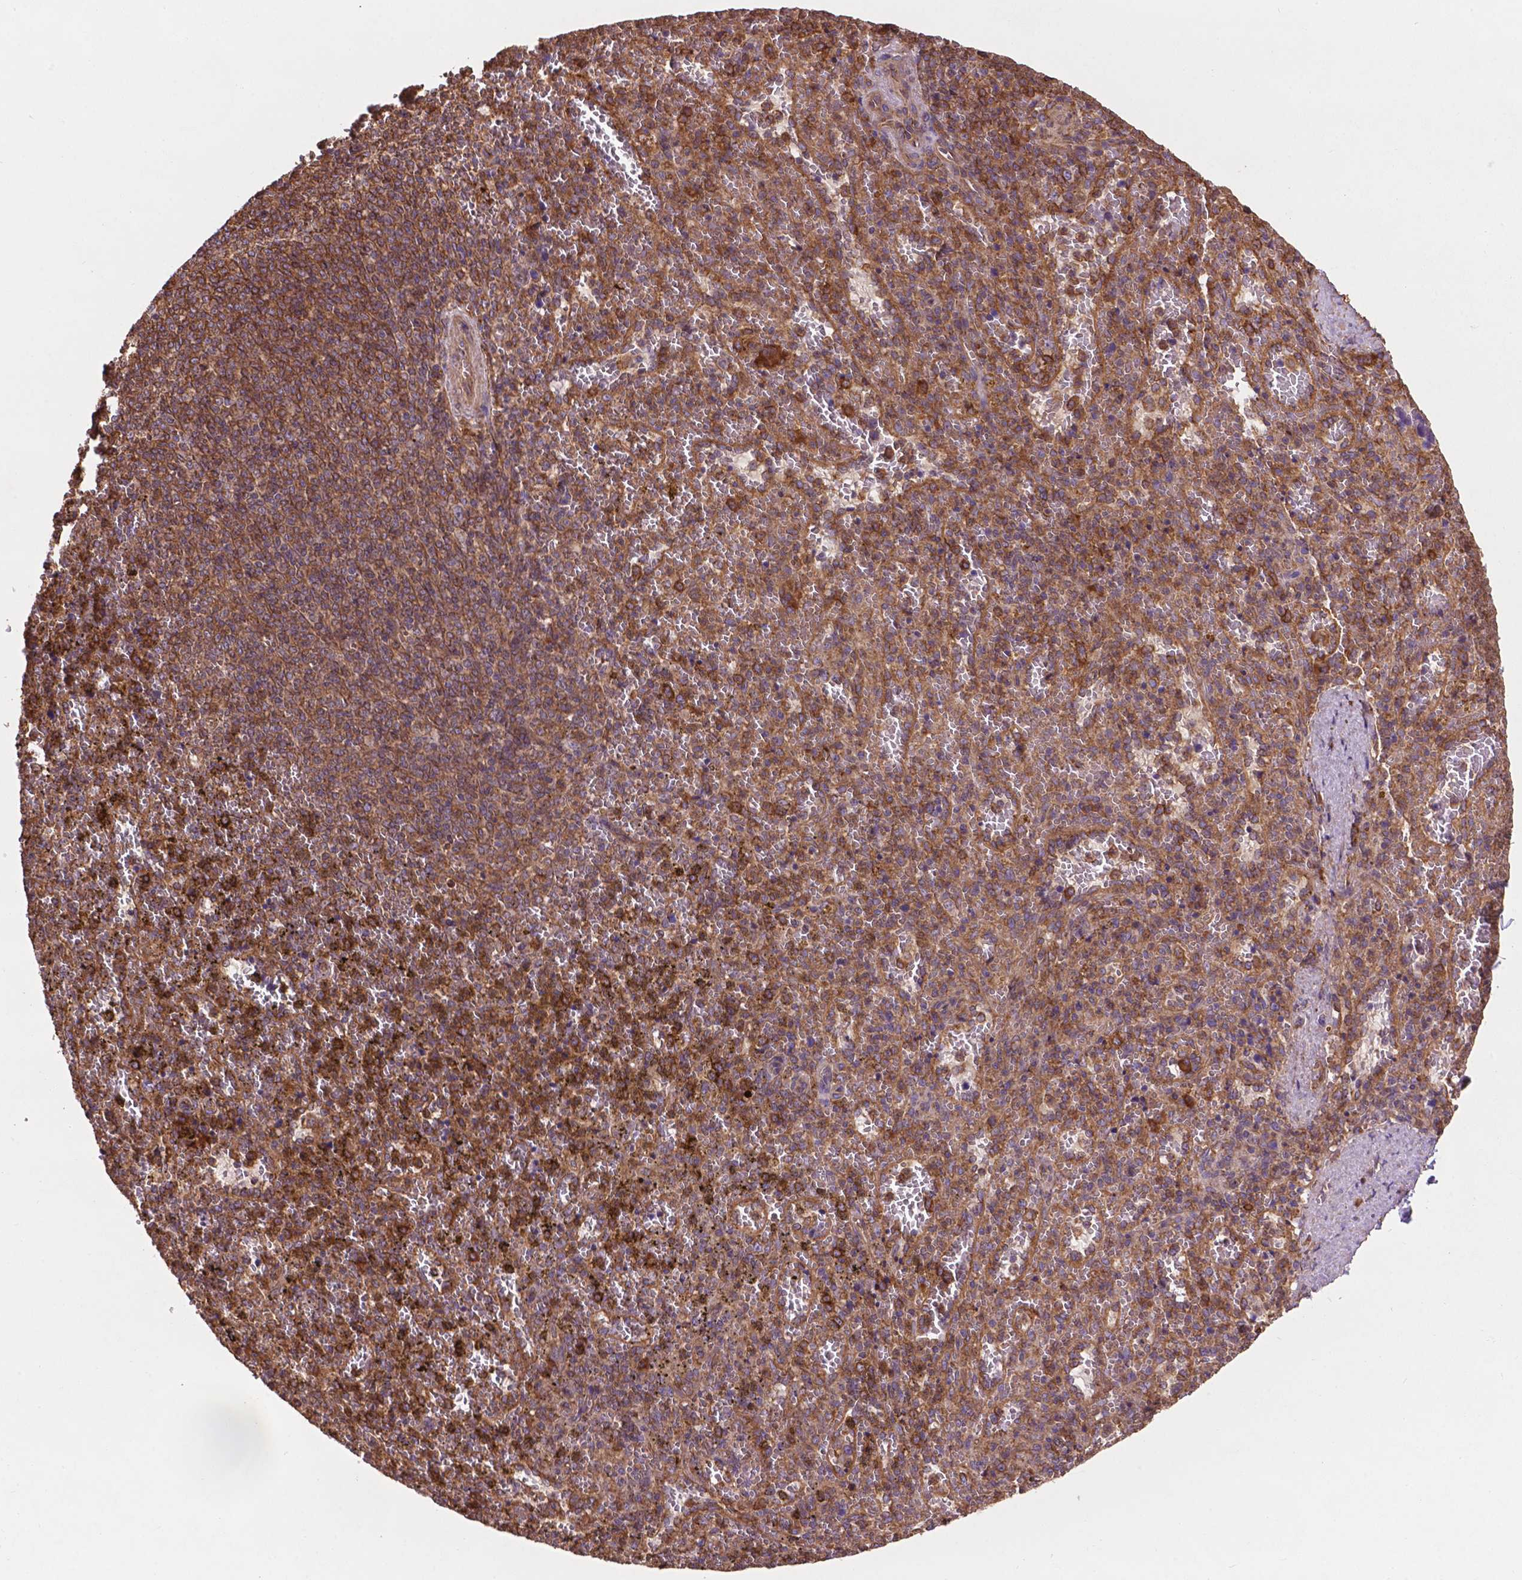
{"staining": {"intensity": "moderate", "quantity": ">75%", "location": "cytoplasmic/membranous"}, "tissue": "spleen", "cell_type": "Cells in red pulp", "image_type": "normal", "snomed": [{"axis": "morphology", "description": "Normal tissue, NOS"}, {"axis": "topography", "description": "Spleen"}], "caption": "Approximately >75% of cells in red pulp in benign human spleen demonstrate moderate cytoplasmic/membranous protein staining as visualized by brown immunohistochemical staining.", "gene": "CCDC71L", "patient": {"sex": "female", "age": 50}}